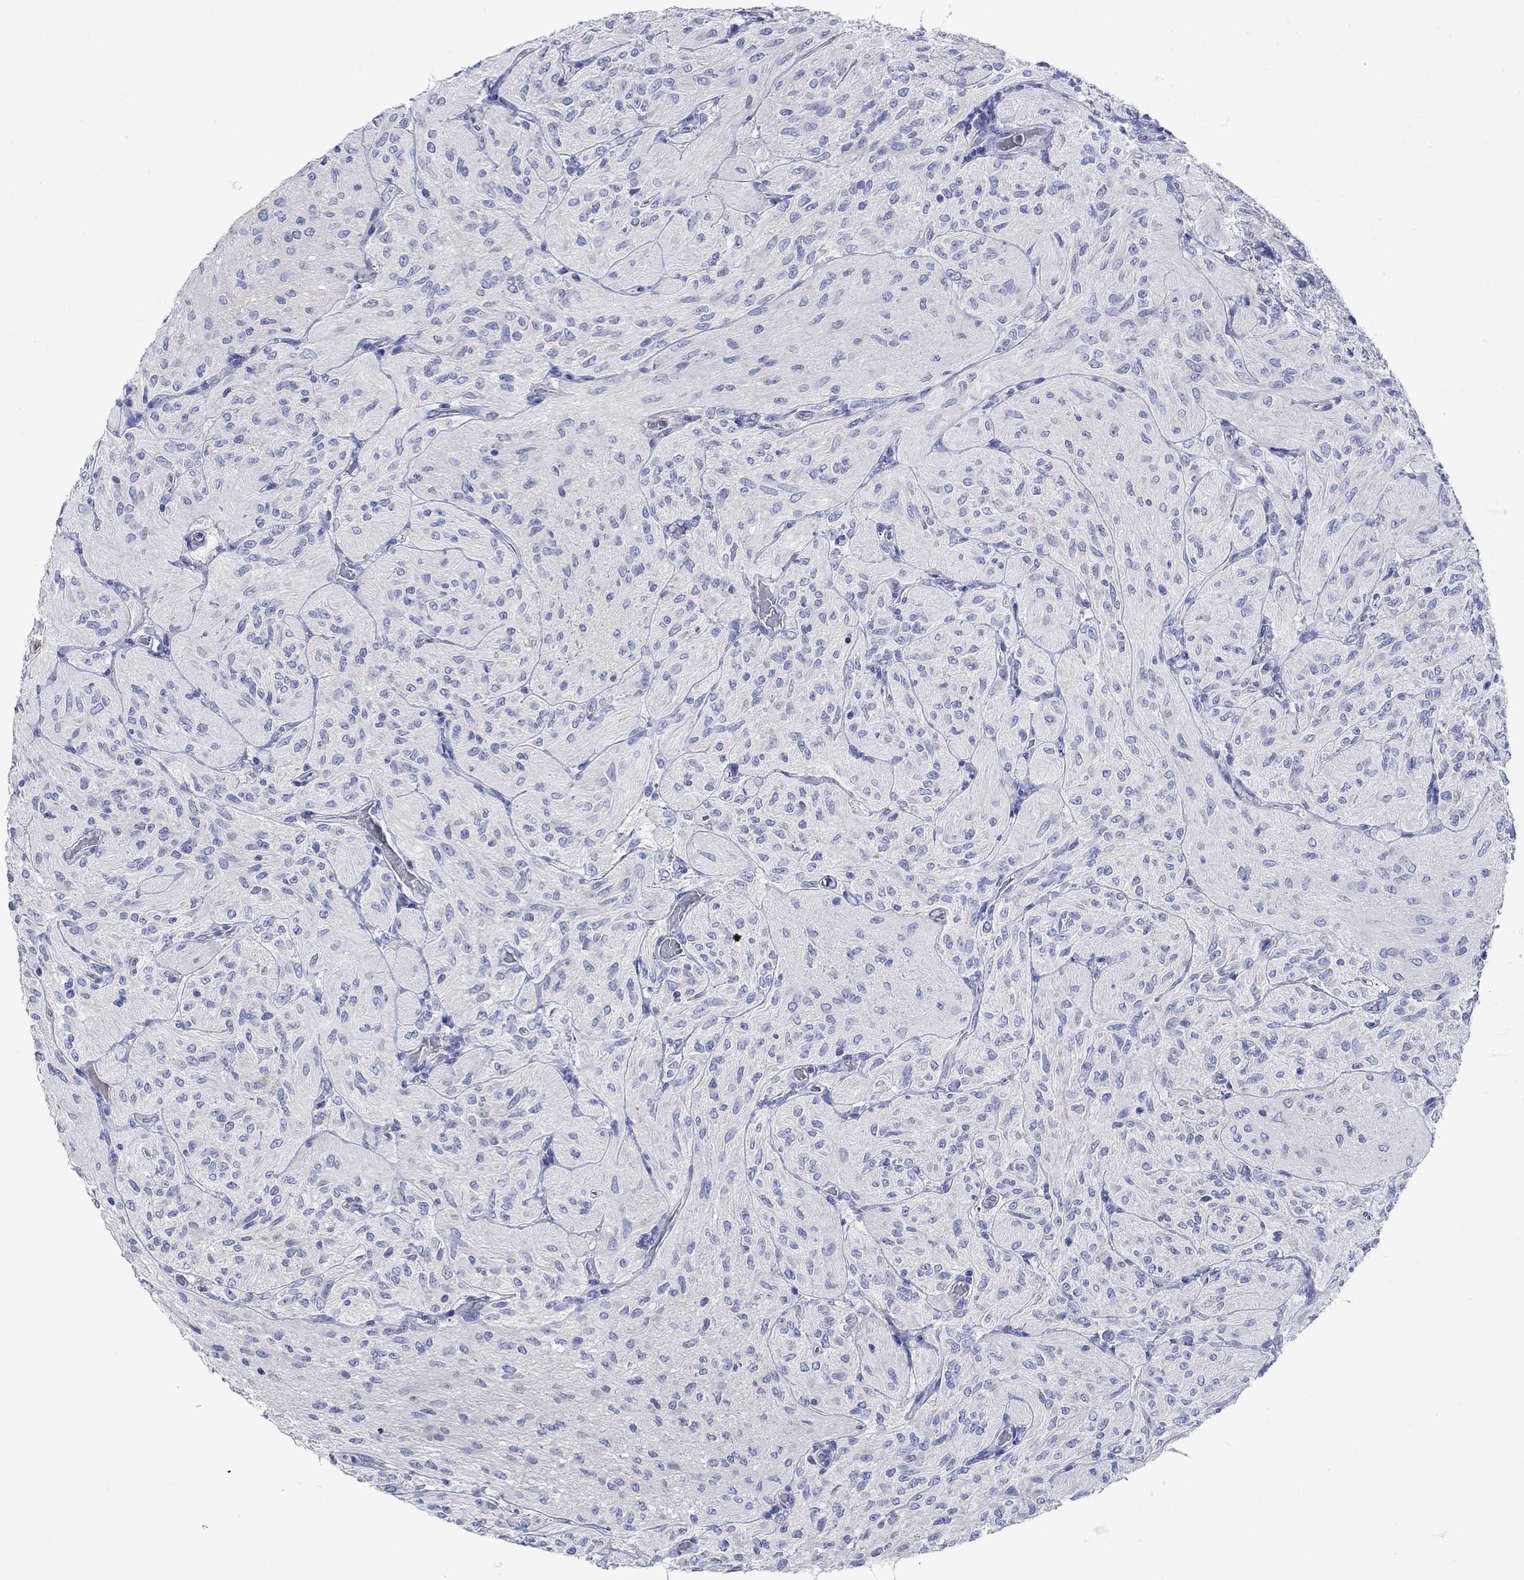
{"staining": {"intensity": "negative", "quantity": "none", "location": "none"}, "tissue": "glioma", "cell_type": "Tumor cells", "image_type": "cancer", "snomed": [{"axis": "morphology", "description": "Glioma, malignant, Low grade"}, {"axis": "topography", "description": "Brain"}], "caption": "DAB (3,3'-diaminobenzidine) immunohistochemical staining of malignant low-grade glioma demonstrates no significant staining in tumor cells.", "gene": "TRIM16", "patient": {"sex": "male", "age": 3}}